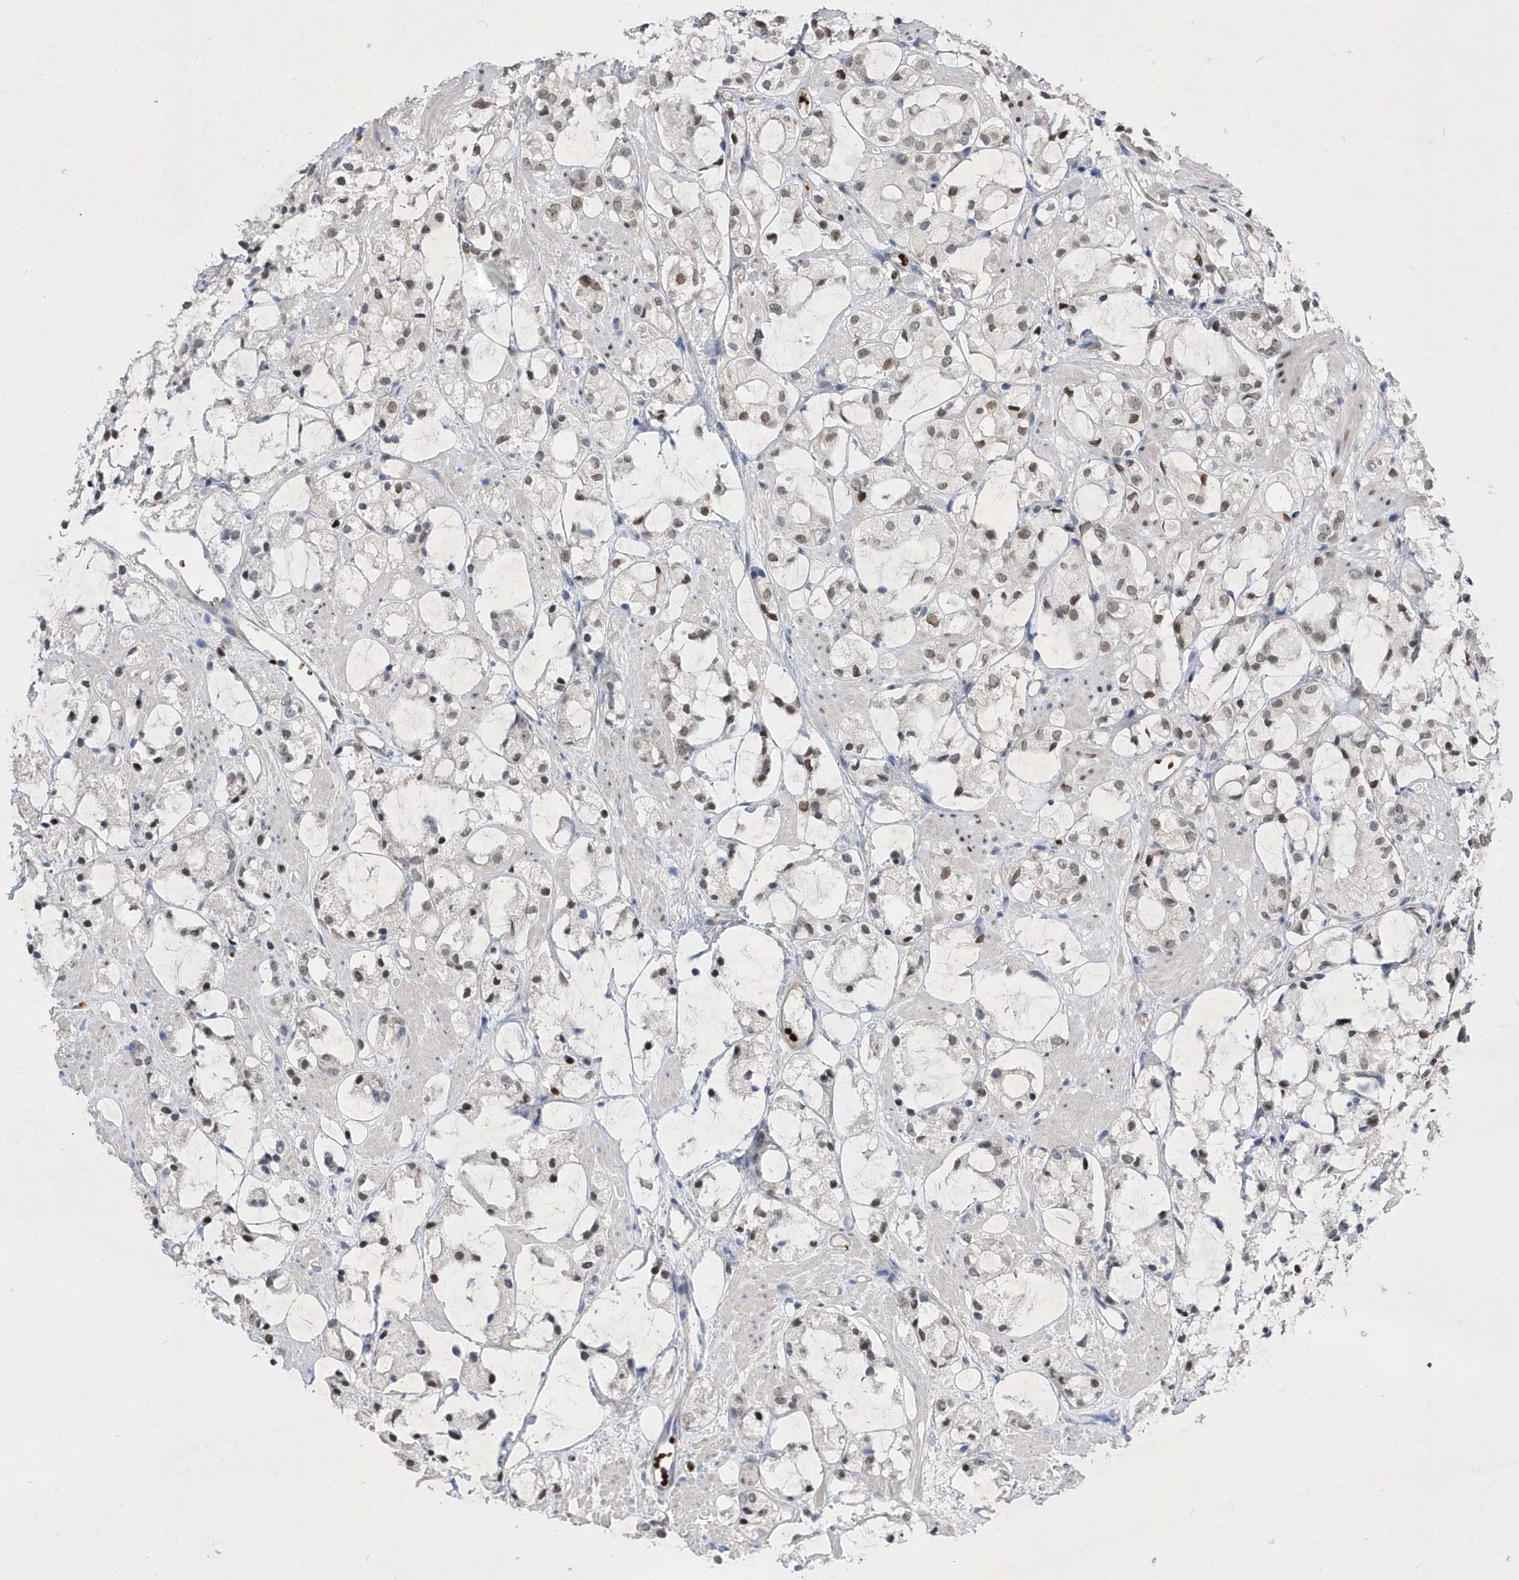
{"staining": {"intensity": "moderate", "quantity": "<25%", "location": "nuclear"}, "tissue": "prostate cancer", "cell_type": "Tumor cells", "image_type": "cancer", "snomed": [{"axis": "morphology", "description": "Adenocarcinoma, High grade"}, {"axis": "topography", "description": "Prostate"}], "caption": "Immunohistochemistry (DAB (3,3'-diaminobenzidine)) staining of prostate high-grade adenocarcinoma shows moderate nuclear protein staining in approximately <25% of tumor cells.", "gene": "ZNF875", "patient": {"sex": "male", "age": 85}}